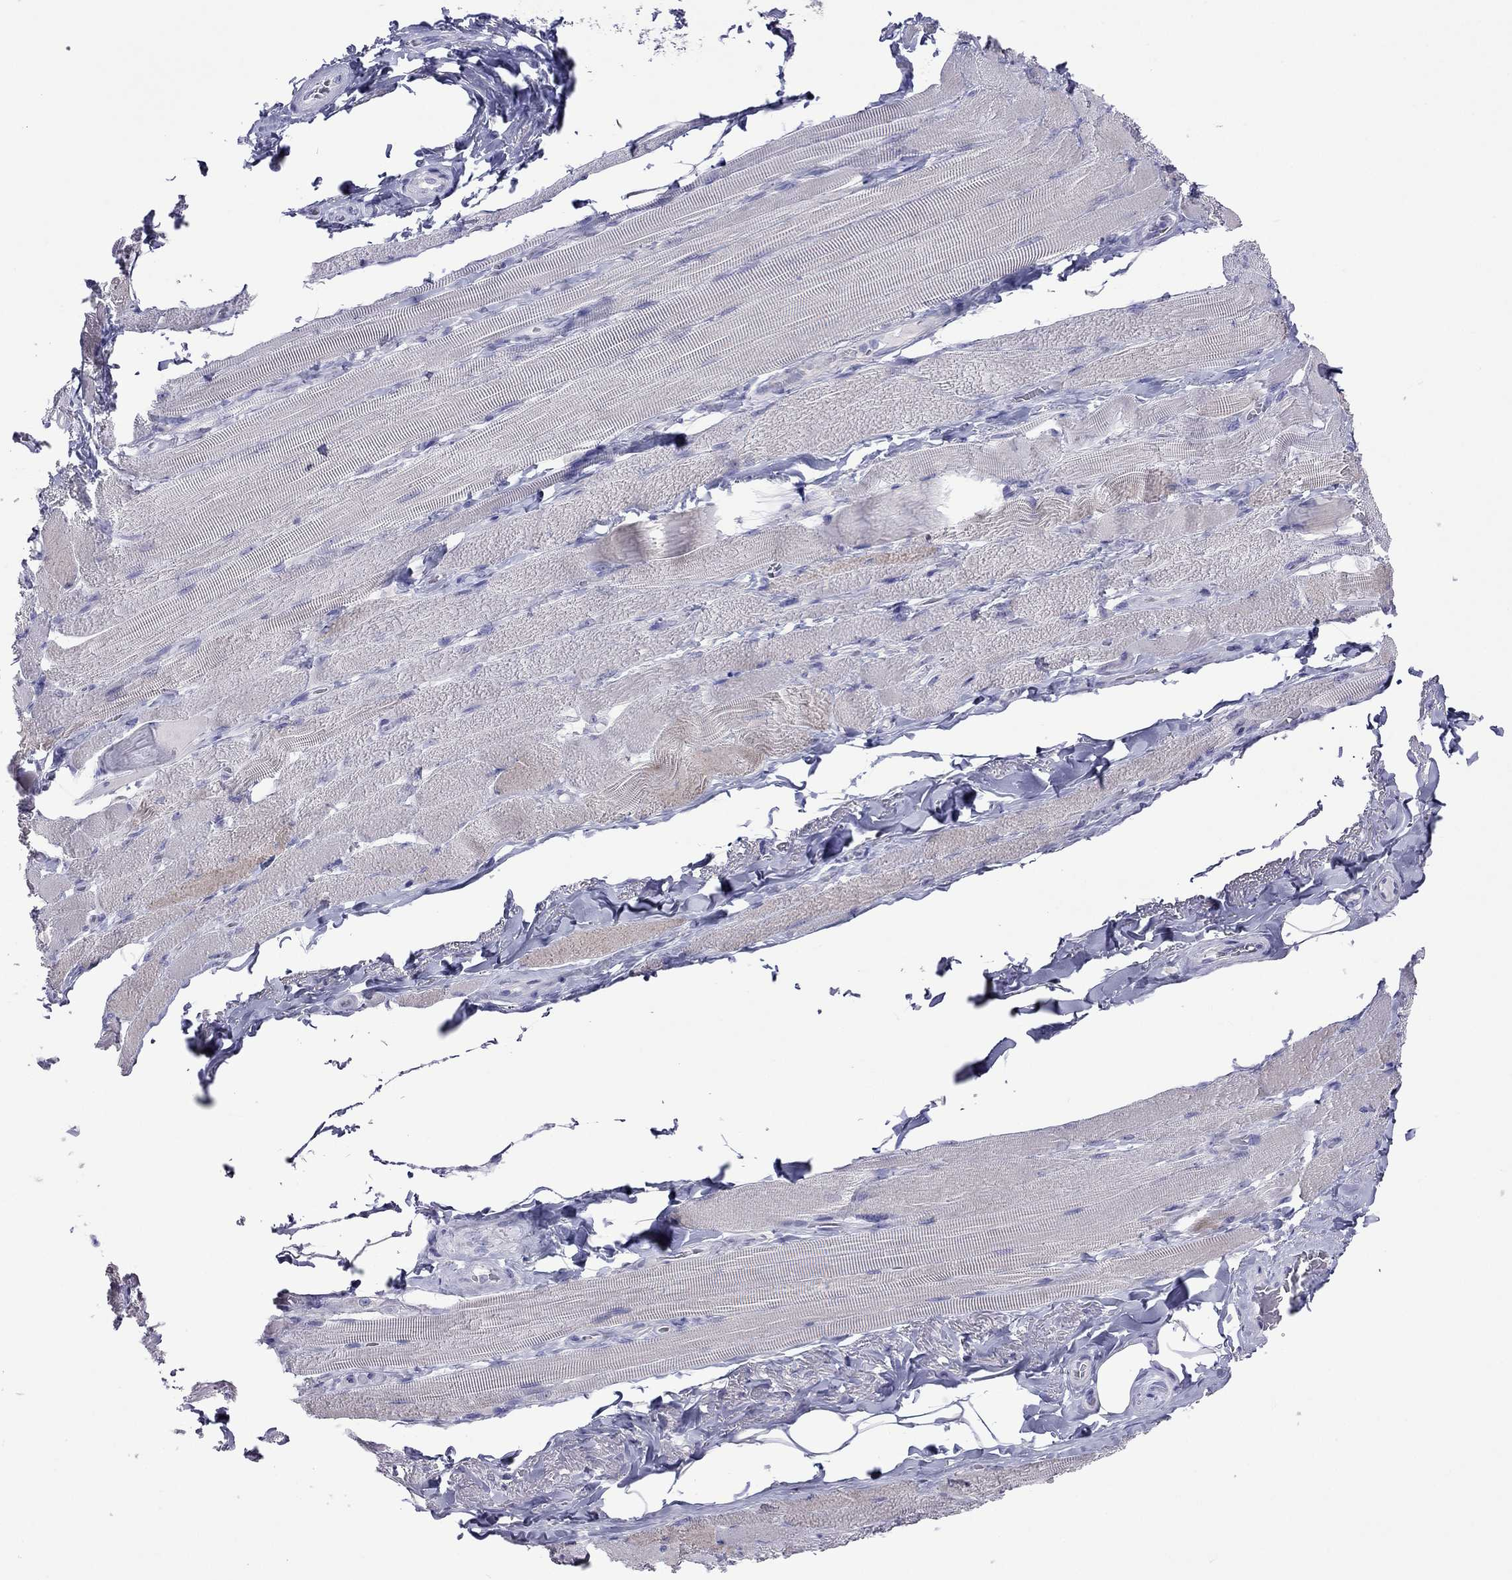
{"staining": {"intensity": "weak", "quantity": "<25%", "location": "cytoplasmic/membranous"}, "tissue": "skeletal muscle", "cell_type": "Myocytes", "image_type": "normal", "snomed": [{"axis": "morphology", "description": "Normal tissue, NOS"}, {"axis": "topography", "description": "Skeletal muscle"}, {"axis": "topography", "description": "Anal"}, {"axis": "topography", "description": "Peripheral nerve tissue"}], "caption": "DAB immunohistochemical staining of benign skeletal muscle displays no significant staining in myocytes.", "gene": "PCDHA6", "patient": {"sex": "male", "age": 53}}